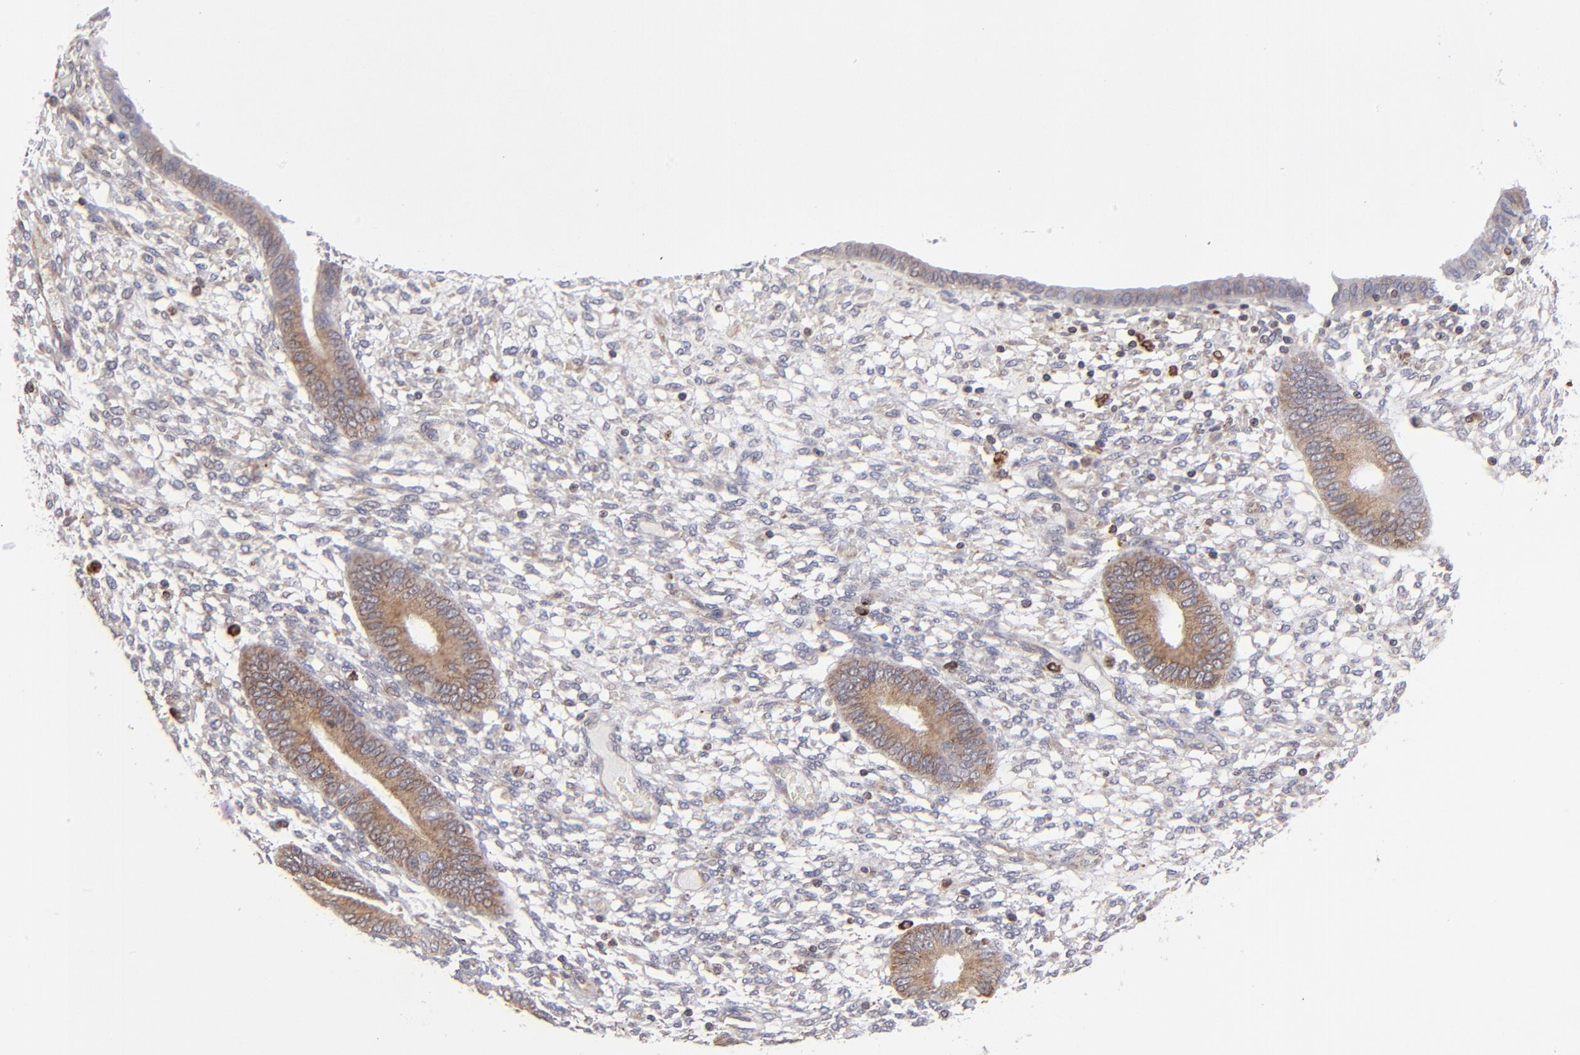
{"staining": {"intensity": "moderate", "quantity": "<25%", "location": "cytoplasmic/membranous"}, "tissue": "endometrium", "cell_type": "Cells in endometrial stroma", "image_type": "normal", "snomed": [{"axis": "morphology", "description": "Normal tissue, NOS"}, {"axis": "topography", "description": "Endometrium"}], "caption": "A brown stain labels moderate cytoplasmic/membranous staining of a protein in cells in endometrial stroma of benign endometrium.", "gene": "TMX1", "patient": {"sex": "female", "age": 42}}